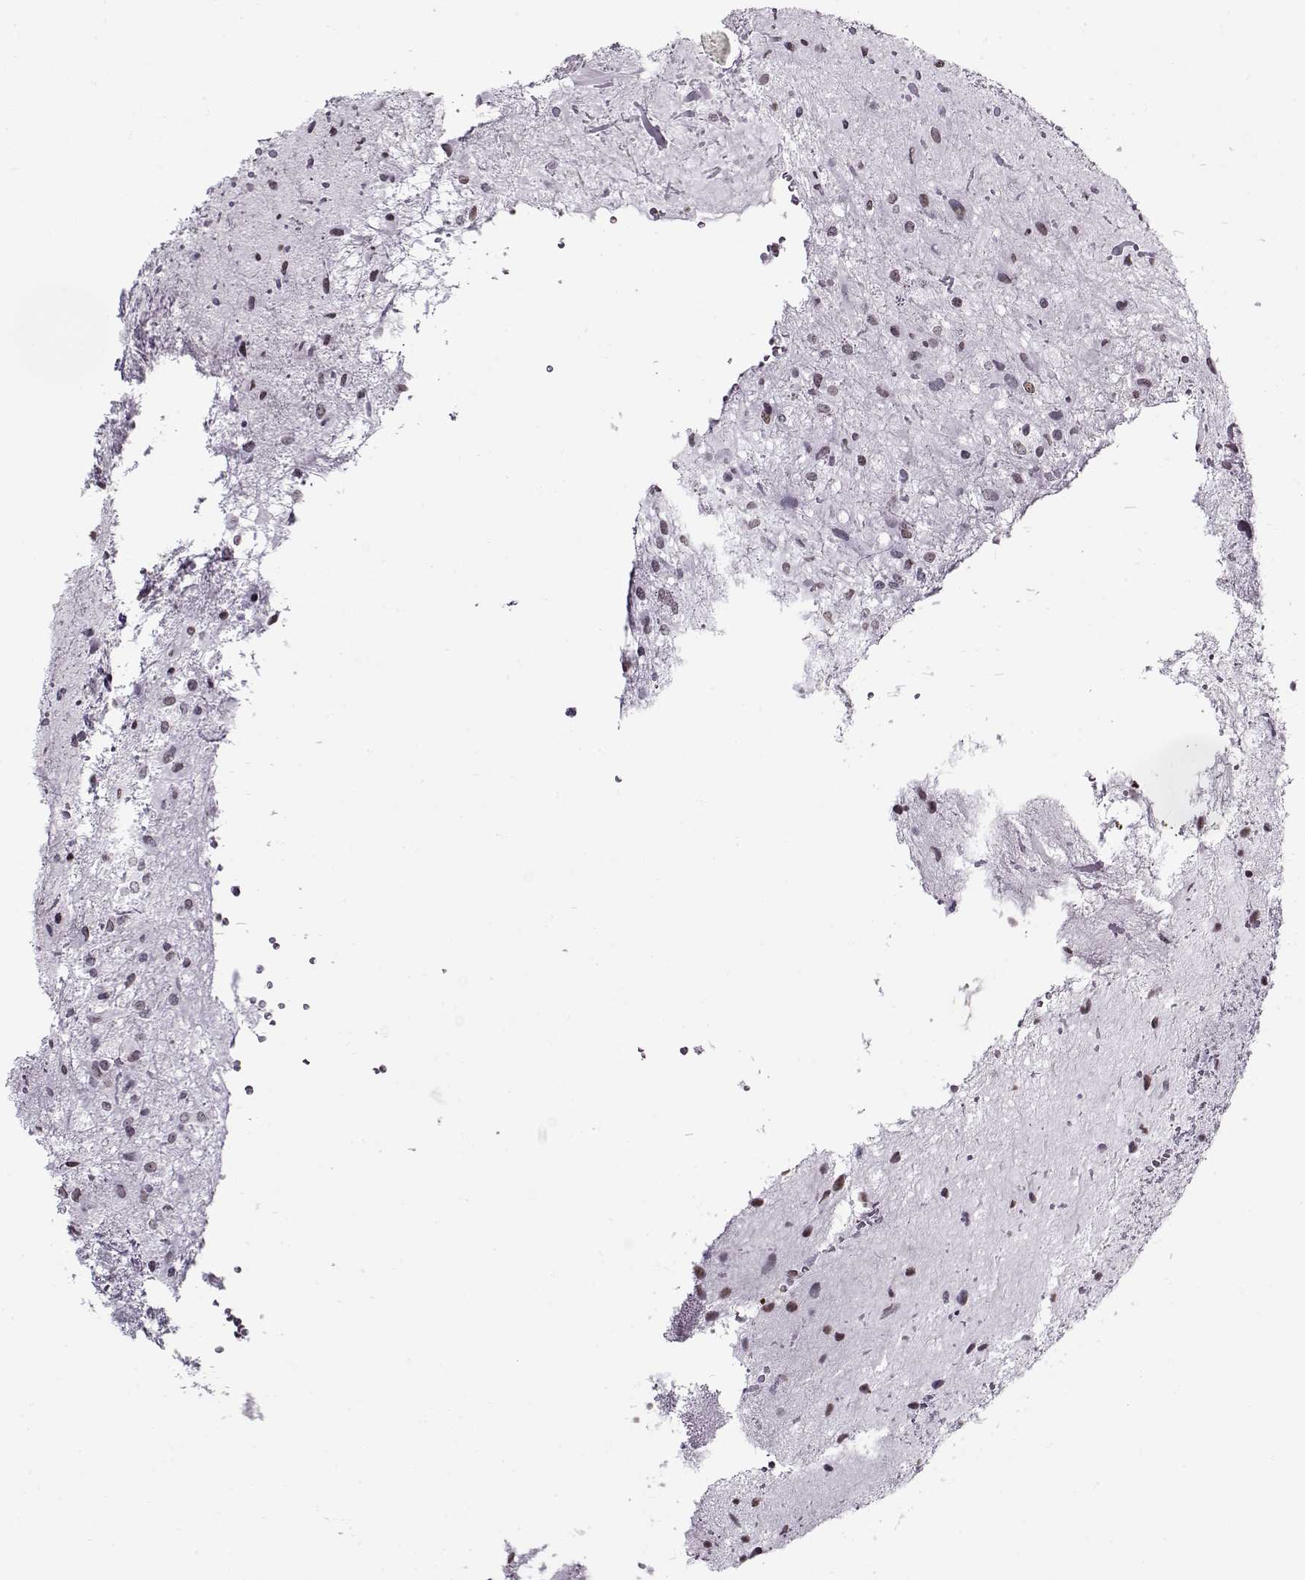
{"staining": {"intensity": "negative", "quantity": "none", "location": "none"}, "tissue": "glioma", "cell_type": "Tumor cells", "image_type": "cancer", "snomed": [{"axis": "morphology", "description": "Glioma, malignant, Low grade"}, {"axis": "topography", "description": "Cerebellum"}], "caption": "Tumor cells are negative for brown protein staining in glioma.", "gene": "PRMT8", "patient": {"sex": "female", "age": 14}}